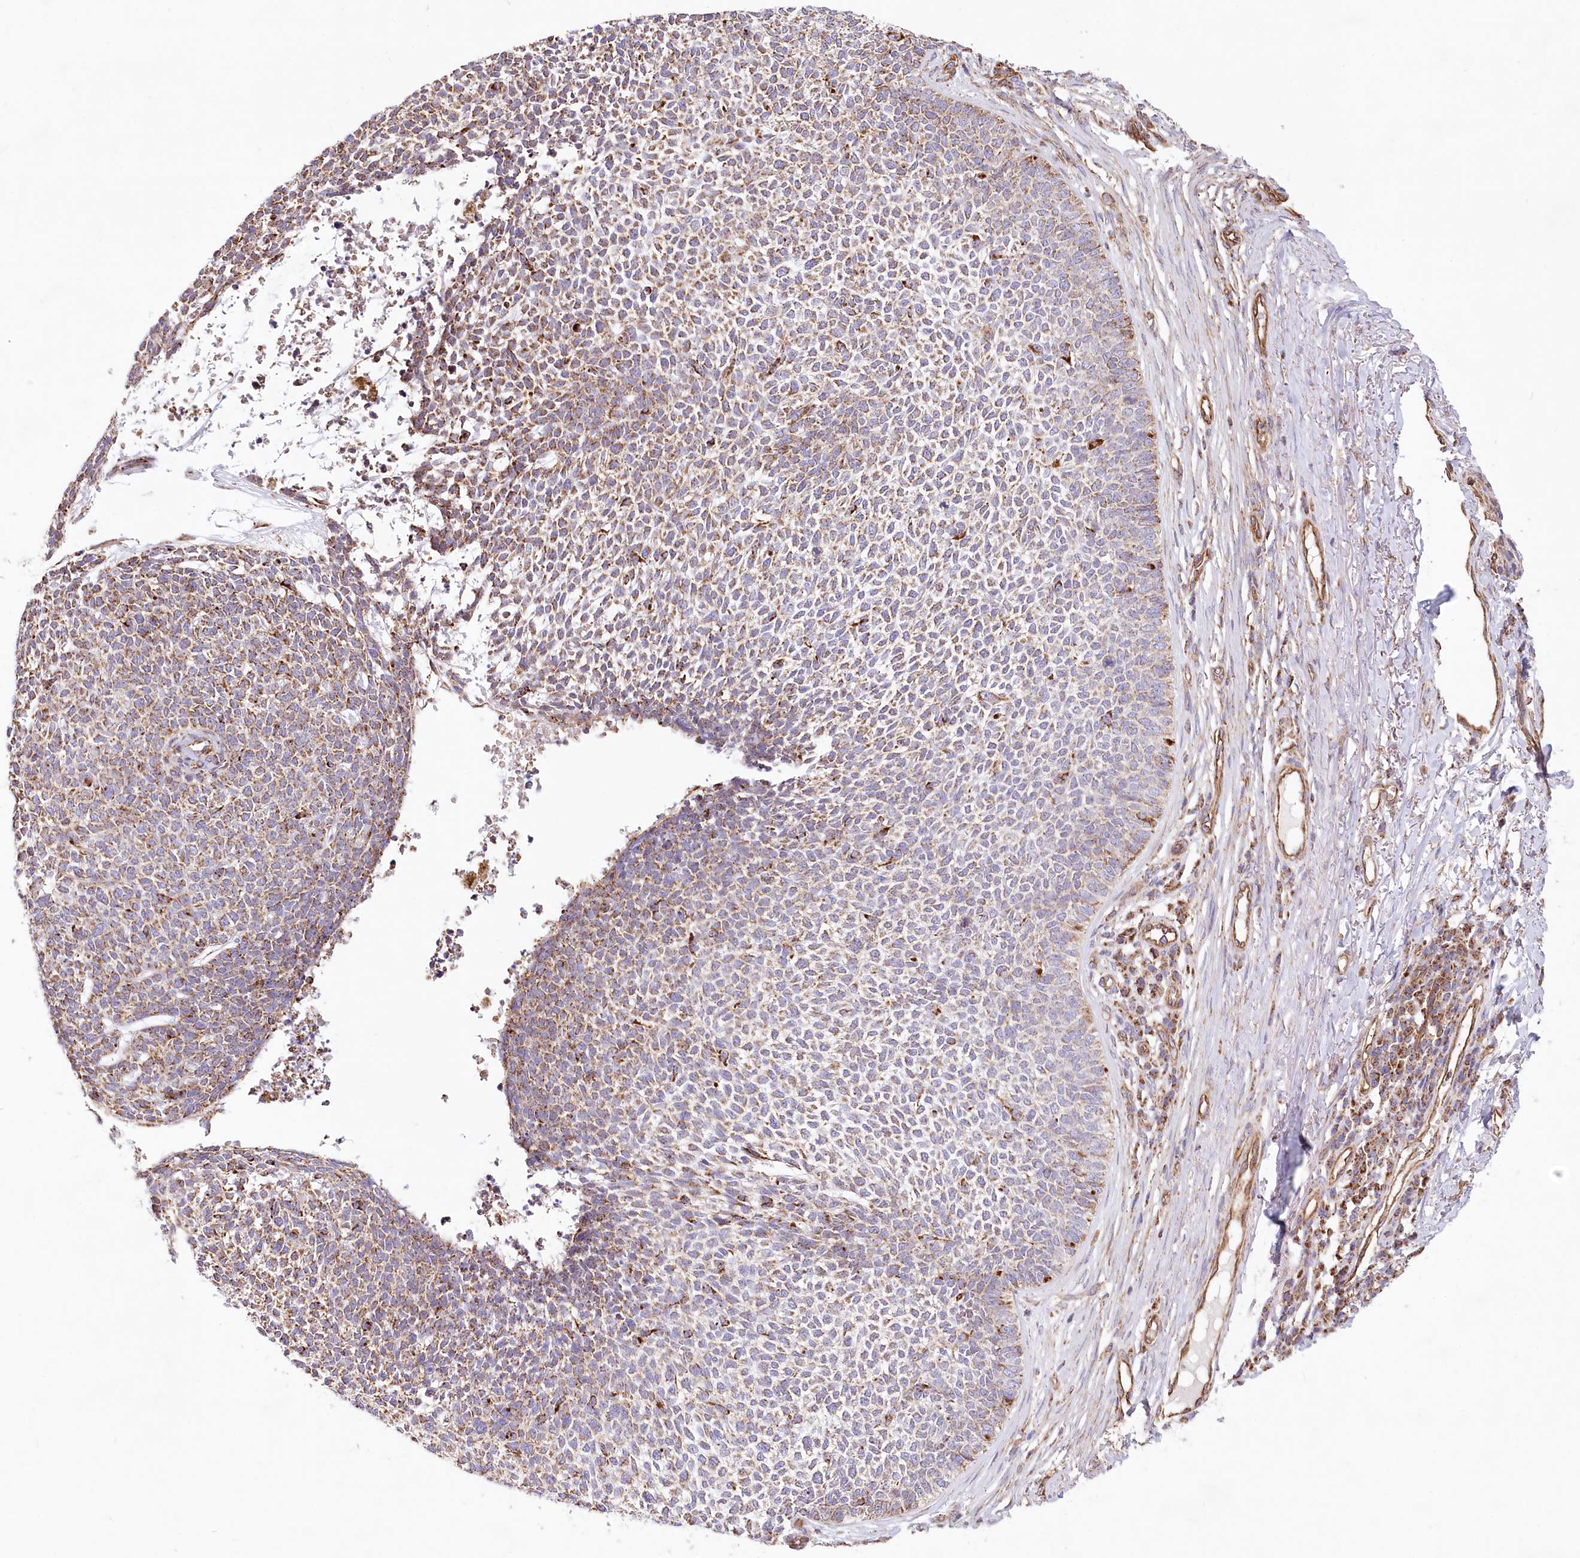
{"staining": {"intensity": "moderate", "quantity": ">75%", "location": "cytoplasmic/membranous"}, "tissue": "skin cancer", "cell_type": "Tumor cells", "image_type": "cancer", "snomed": [{"axis": "morphology", "description": "Basal cell carcinoma"}, {"axis": "topography", "description": "Skin"}], "caption": "The histopathology image exhibits a brown stain indicating the presence of a protein in the cytoplasmic/membranous of tumor cells in skin cancer. (brown staining indicates protein expression, while blue staining denotes nuclei).", "gene": "UMPS", "patient": {"sex": "female", "age": 84}}